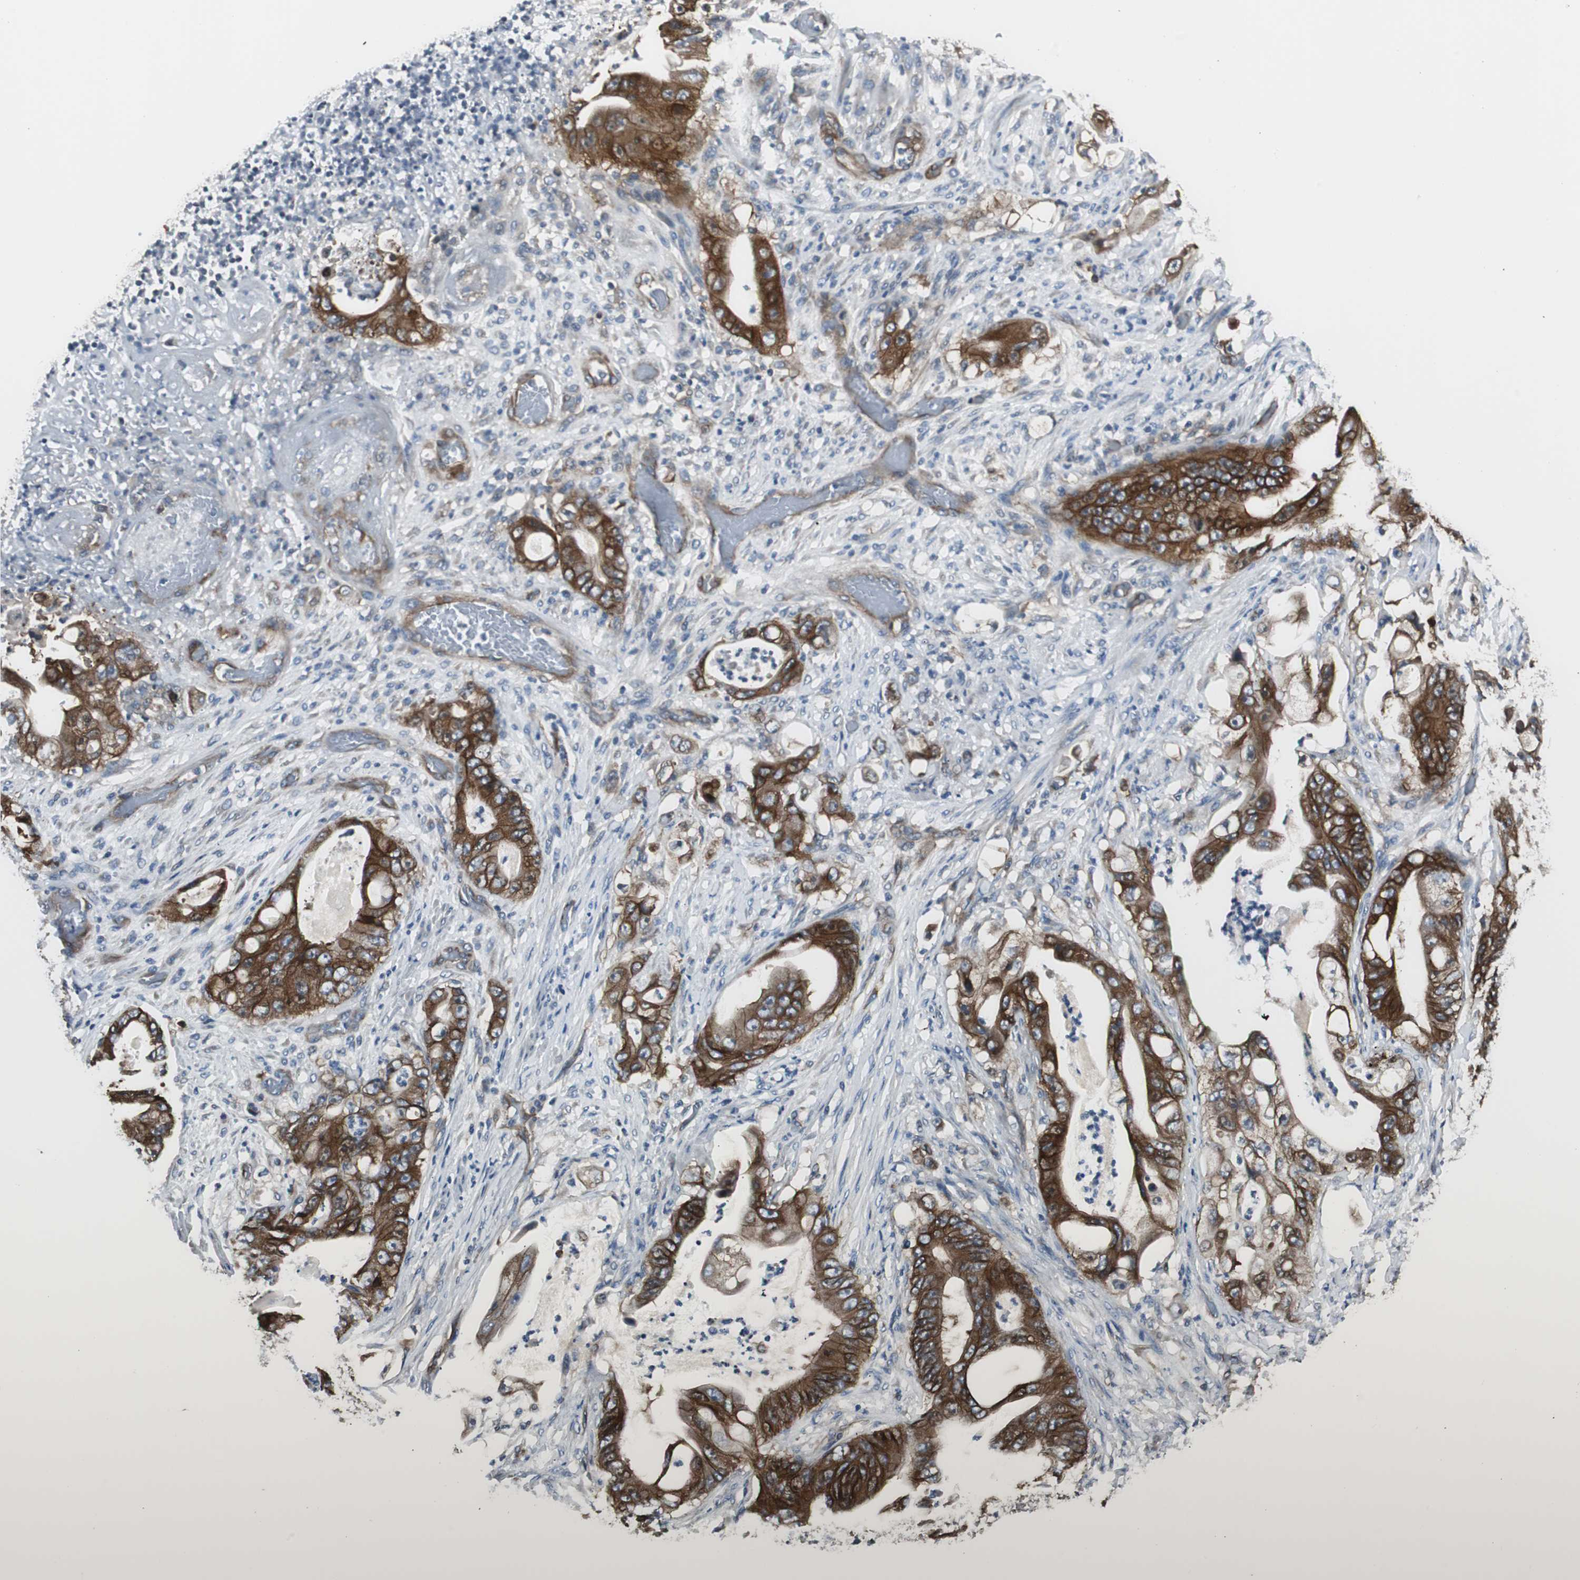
{"staining": {"intensity": "strong", "quantity": ">75%", "location": "cytoplasmic/membranous"}, "tissue": "stomach cancer", "cell_type": "Tumor cells", "image_type": "cancer", "snomed": [{"axis": "morphology", "description": "Adenocarcinoma, NOS"}, {"axis": "topography", "description": "Stomach"}], "caption": "IHC image of human adenocarcinoma (stomach) stained for a protein (brown), which shows high levels of strong cytoplasmic/membranous expression in approximately >75% of tumor cells.", "gene": "STXBP4", "patient": {"sex": "female", "age": 73}}